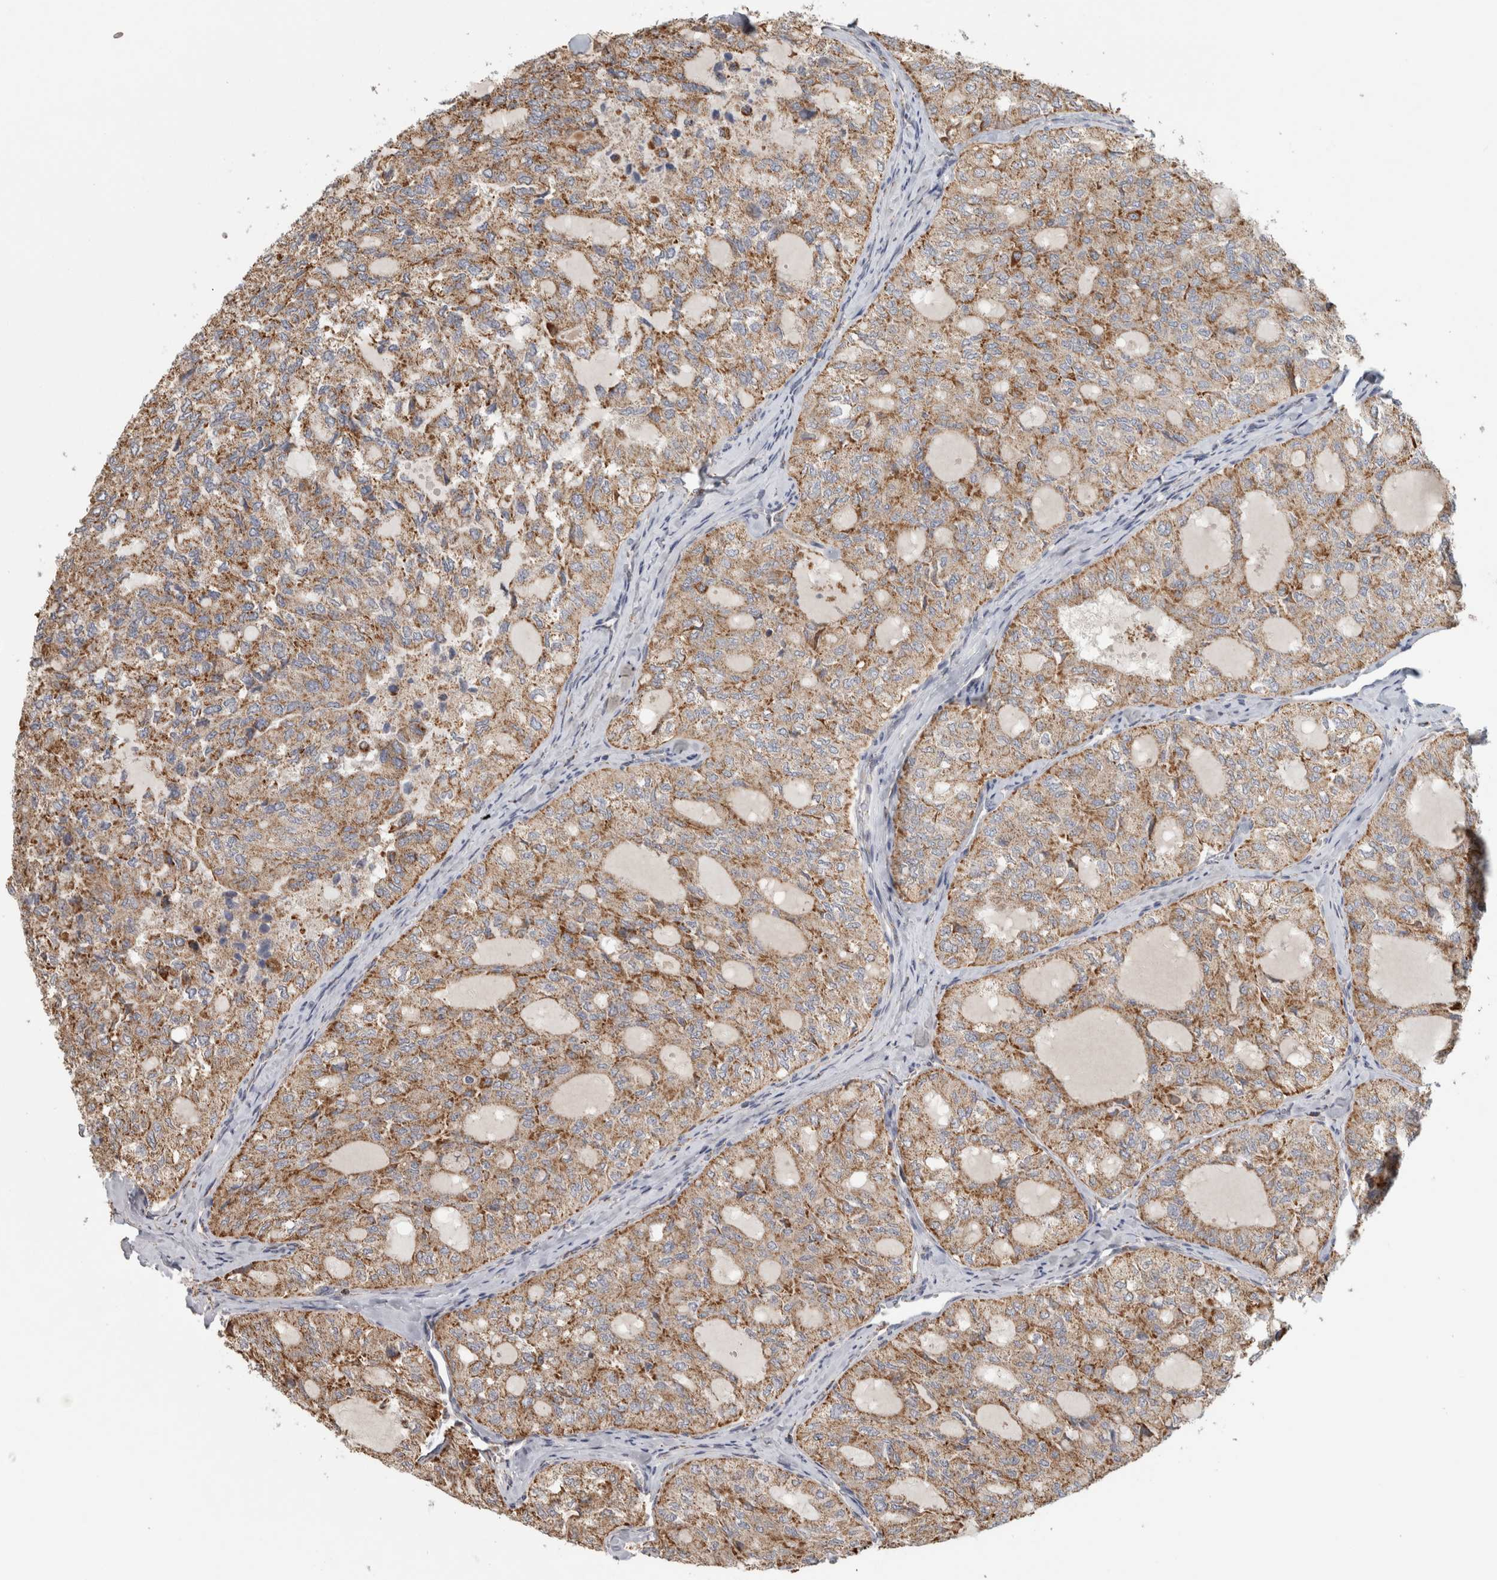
{"staining": {"intensity": "moderate", "quantity": ">75%", "location": "cytoplasmic/membranous"}, "tissue": "thyroid cancer", "cell_type": "Tumor cells", "image_type": "cancer", "snomed": [{"axis": "morphology", "description": "Follicular adenoma carcinoma, NOS"}, {"axis": "topography", "description": "Thyroid gland"}], "caption": "This photomicrograph displays IHC staining of thyroid cancer, with medium moderate cytoplasmic/membranous positivity in about >75% of tumor cells.", "gene": "ST8SIA1", "patient": {"sex": "male", "age": 75}}